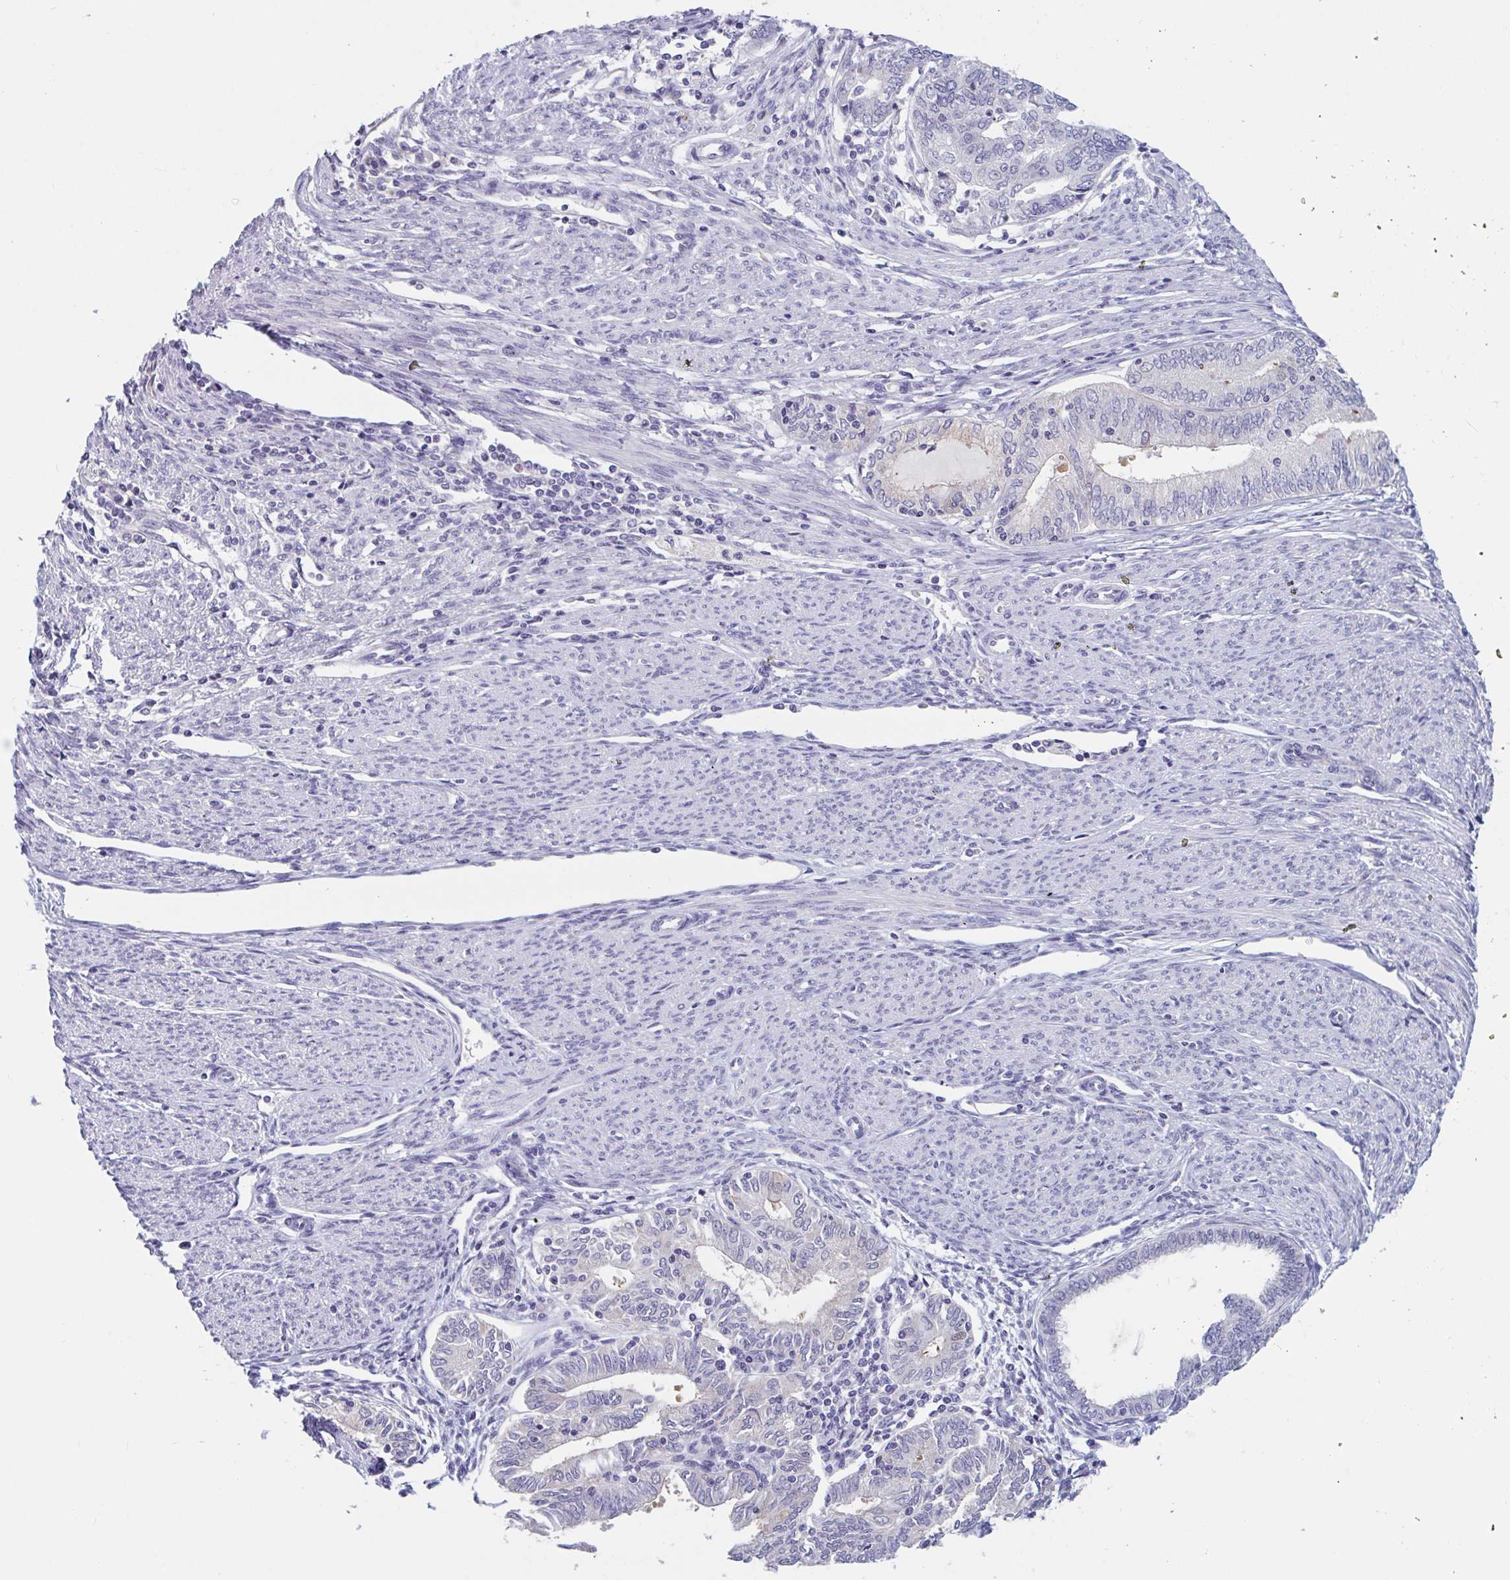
{"staining": {"intensity": "negative", "quantity": "none", "location": "none"}, "tissue": "endometrial cancer", "cell_type": "Tumor cells", "image_type": "cancer", "snomed": [{"axis": "morphology", "description": "Adenocarcinoma, NOS"}, {"axis": "topography", "description": "Endometrium"}], "caption": "IHC image of human adenocarcinoma (endometrial) stained for a protein (brown), which exhibits no staining in tumor cells. (DAB (3,3'-diaminobenzidine) immunohistochemistry visualized using brightfield microscopy, high magnification).", "gene": "UNKL", "patient": {"sex": "female", "age": 79}}